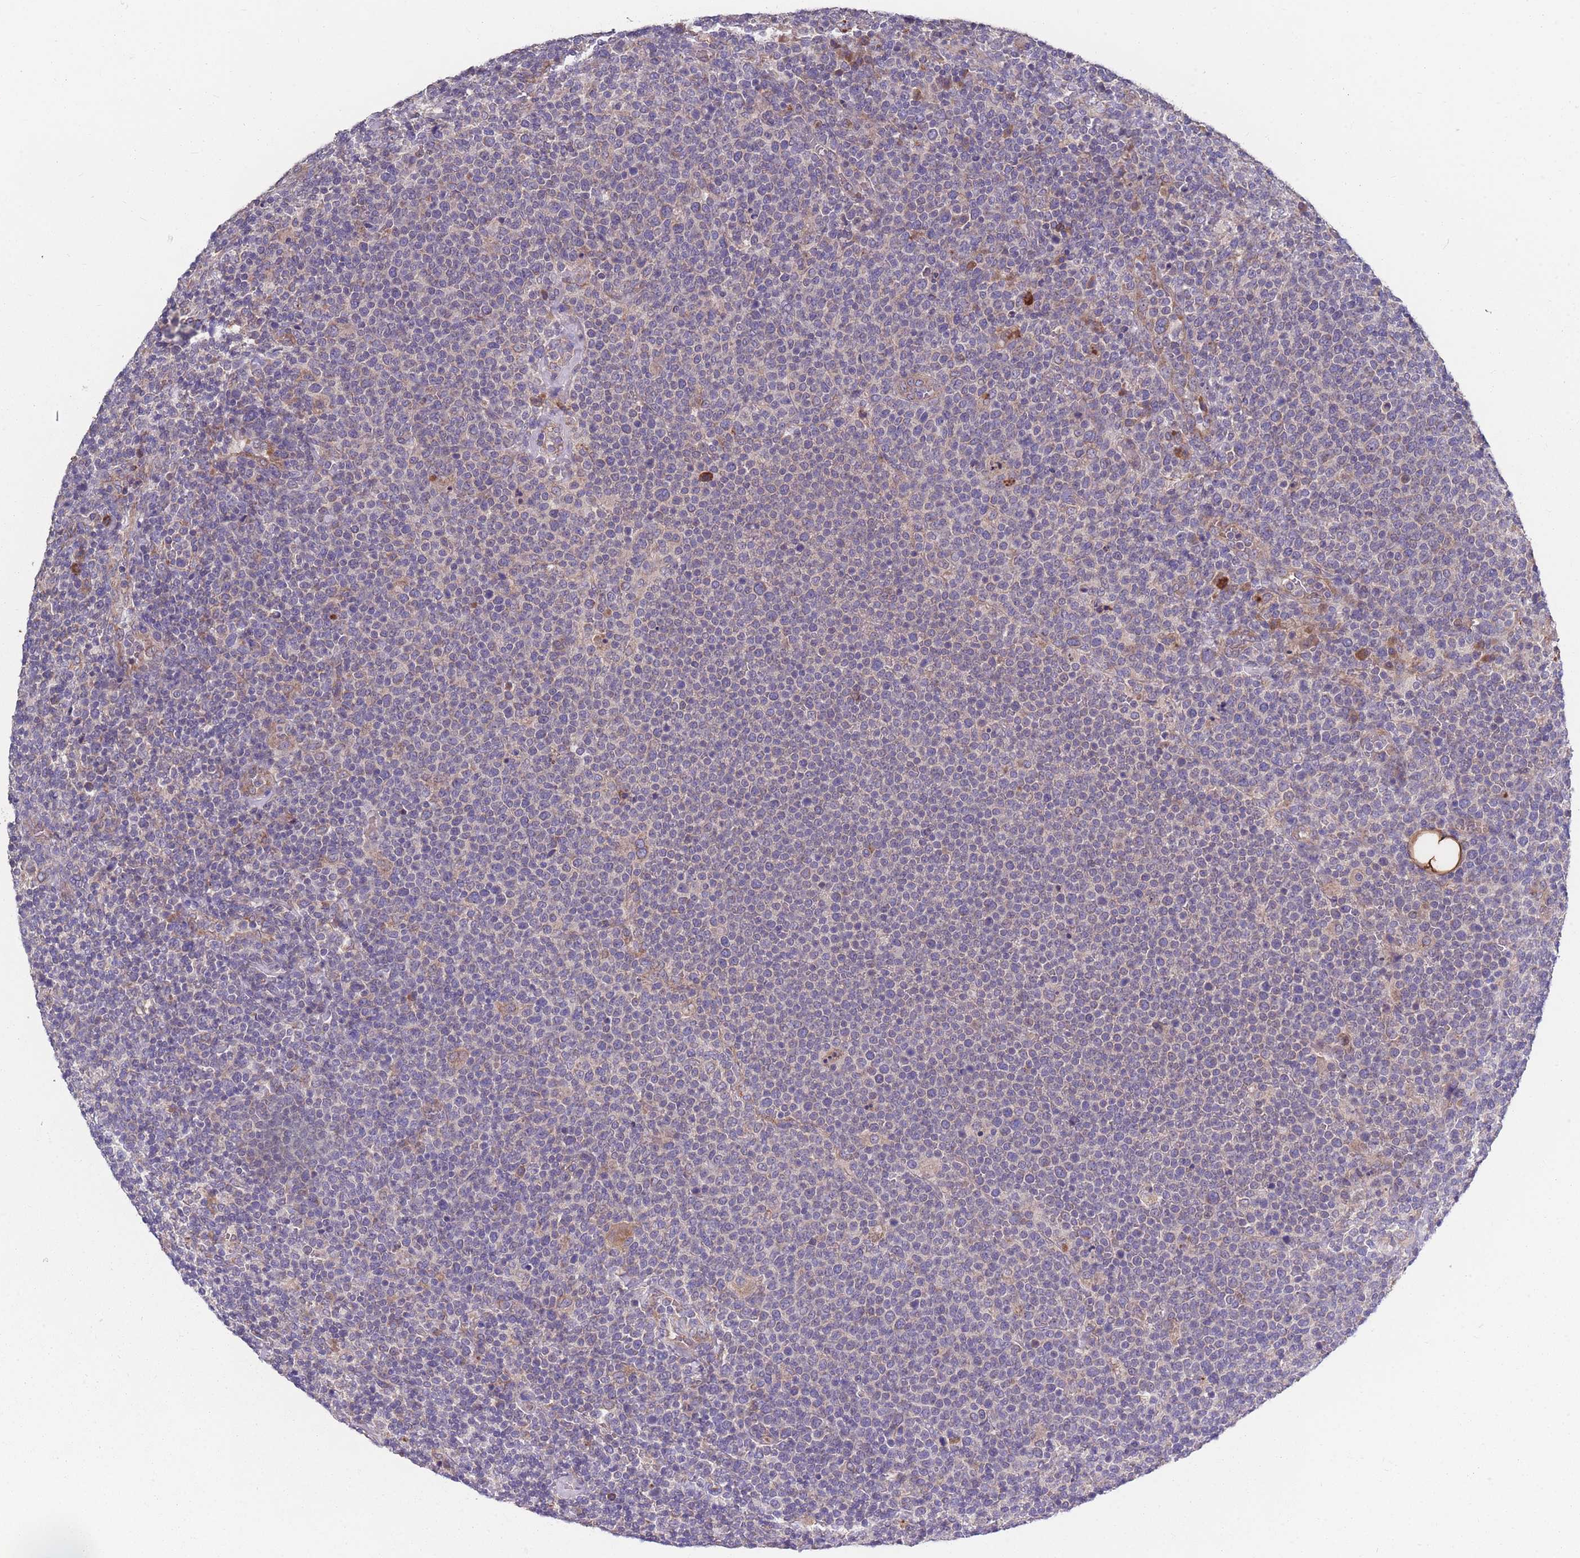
{"staining": {"intensity": "negative", "quantity": "none", "location": "none"}, "tissue": "lymphoma", "cell_type": "Tumor cells", "image_type": "cancer", "snomed": [{"axis": "morphology", "description": "Malignant lymphoma, non-Hodgkin's type, High grade"}, {"axis": "topography", "description": "Lymph node"}], "caption": "Malignant lymphoma, non-Hodgkin's type (high-grade) was stained to show a protein in brown. There is no significant expression in tumor cells.", "gene": "STIM2", "patient": {"sex": "male", "age": 61}}